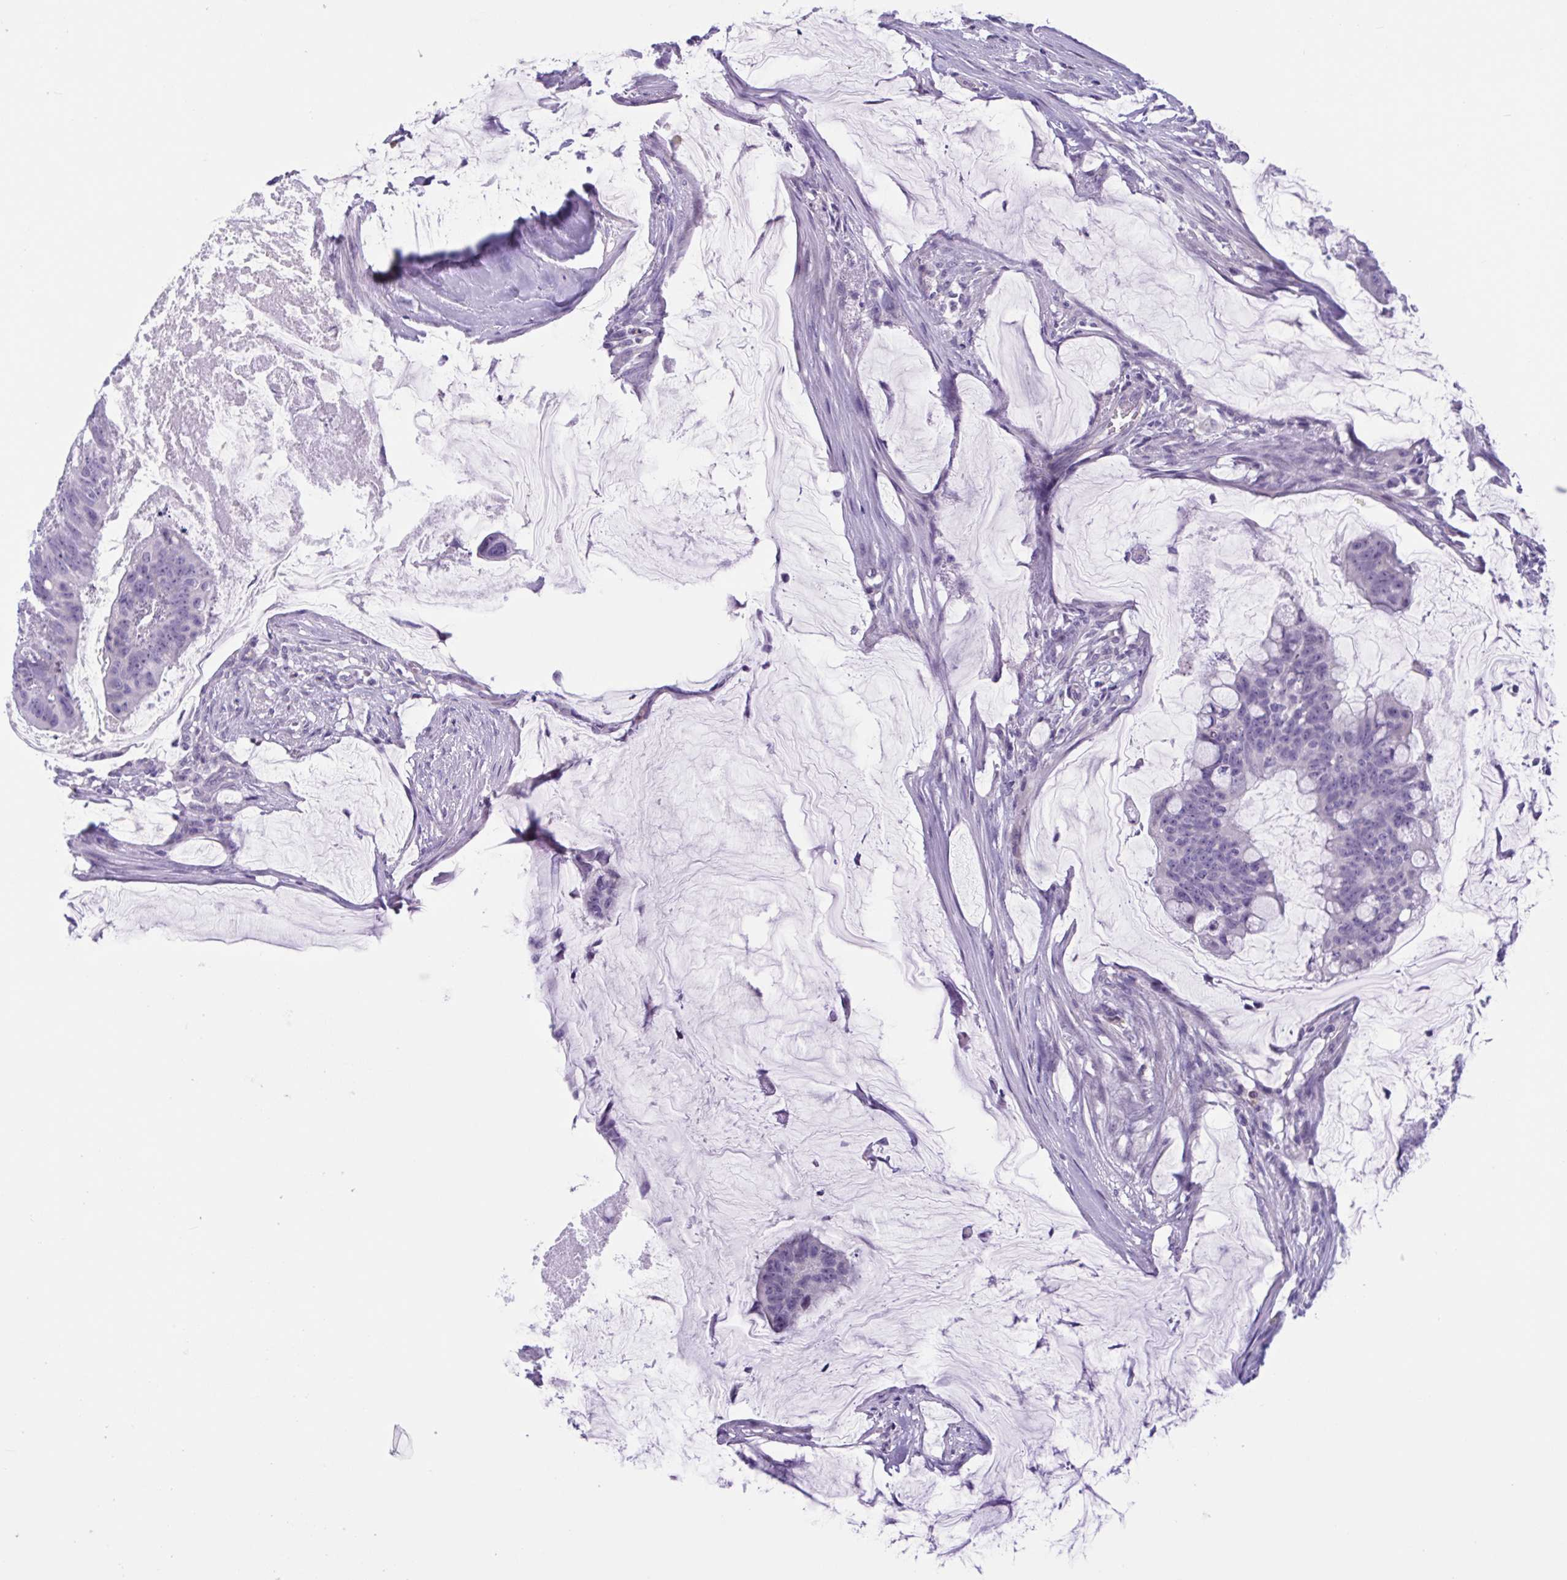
{"staining": {"intensity": "negative", "quantity": "none", "location": "none"}, "tissue": "colorectal cancer", "cell_type": "Tumor cells", "image_type": "cancer", "snomed": [{"axis": "morphology", "description": "Adenocarcinoma, NOS"}, {"axis": "topography", "description": "Colon"}], "caption": "Tumor cells show no significant positivity in adenocarcinoma (colorectal).", "gene": "WNT9B", "patient": {"sex": "male", "age": 62}}